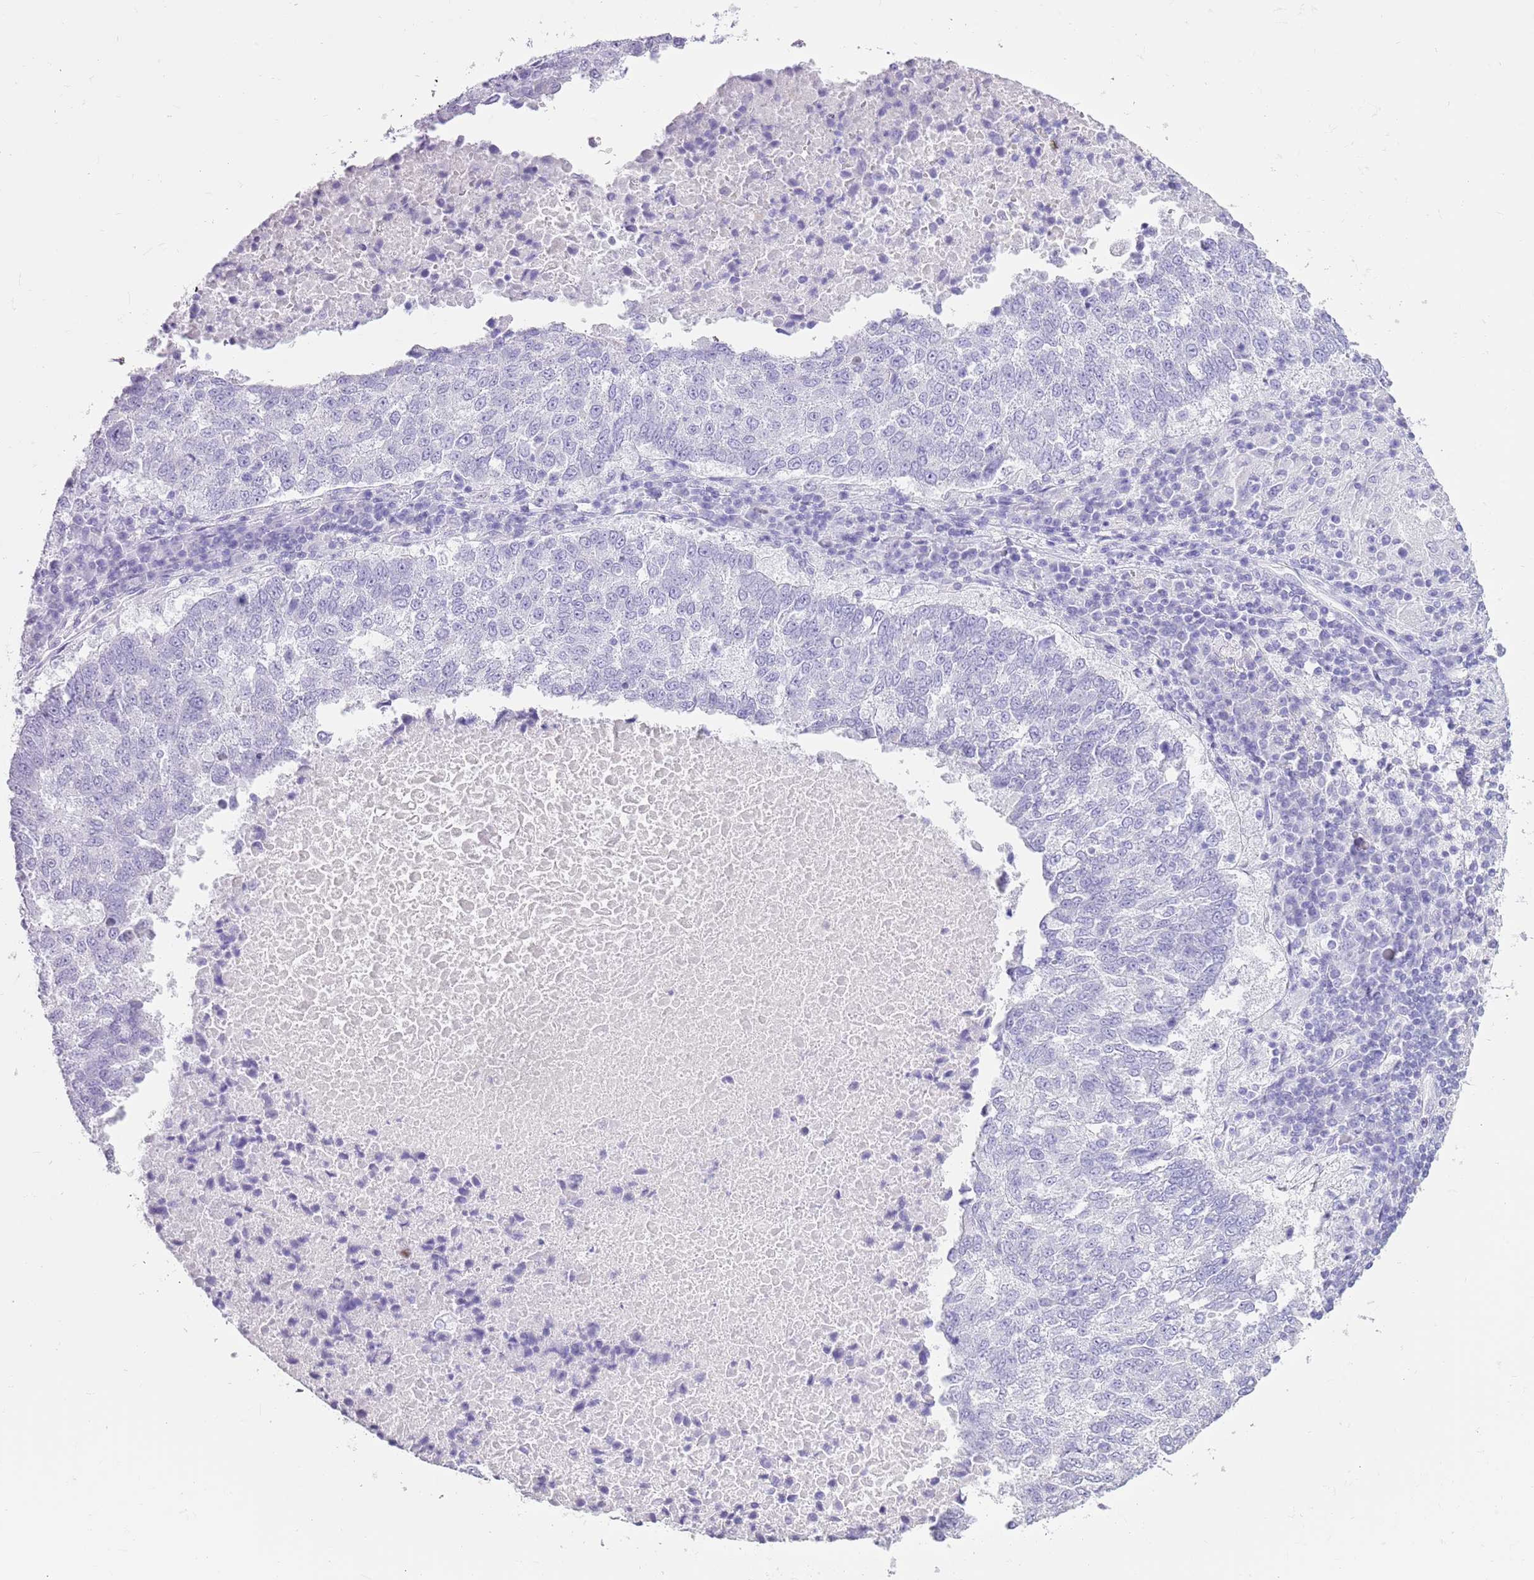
{"staining": {"intensity": "negative", "quantity": "none", "location": "none"}, "tissue": "lung cancer", "cell_type": "Tumor cells", "image_type": "cancer", "snomed": [{"axis": "morphology", "description": "Squamous cell carcinoma, NOS"}, {"axis": "topography", "description": "Lung"}], "caption": "Immunohistochemical staining of human lung squamous cell carcinoma exhibits no significant staining in tumor cells. (Brightfield microscopy of DAB (3,3'-diaminobenzidine) immunohistochemistry (IHC) at high magnification).", "gene": "SLC7A14", "patient": {"sex": "male", "age": 73}}